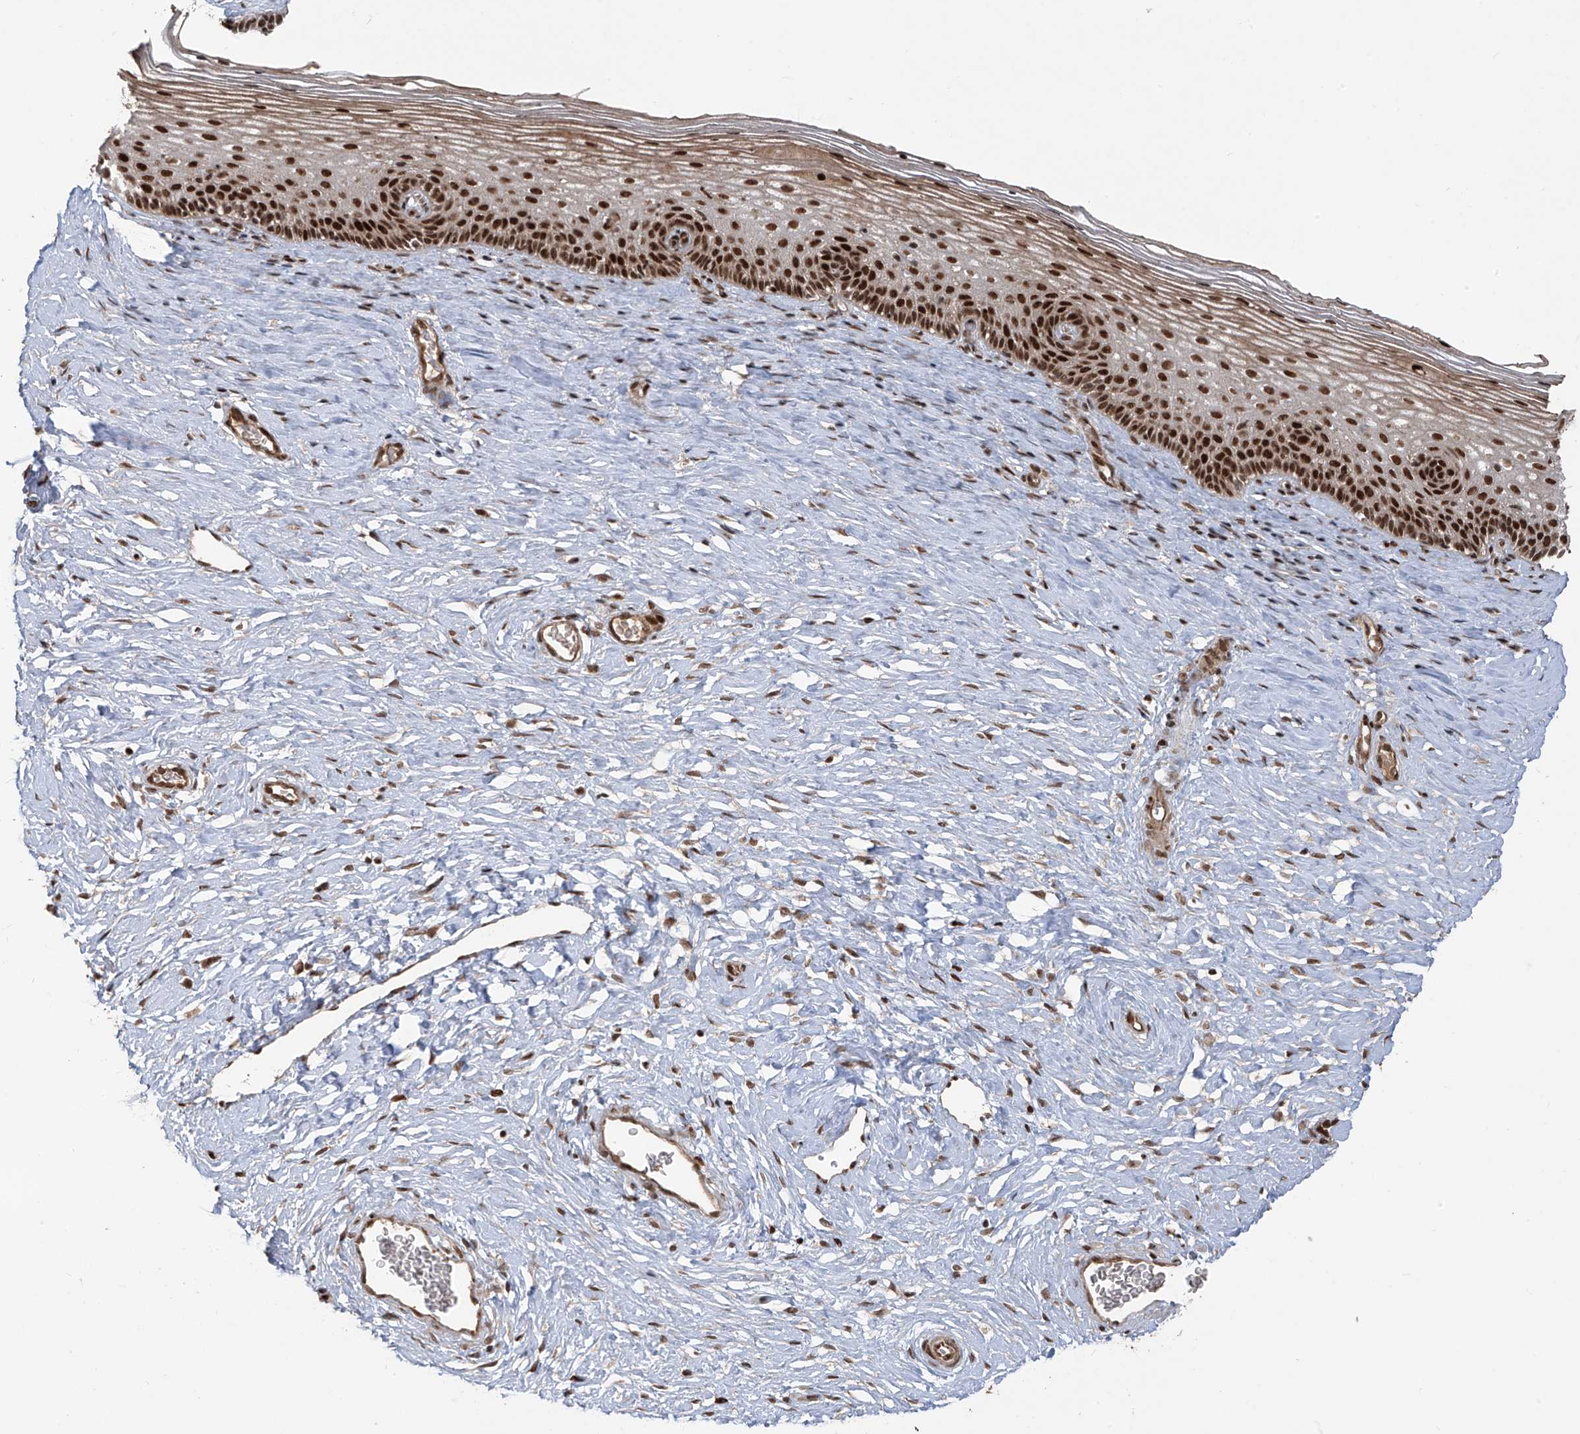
{"staining": {"intensity": "moderate", "quantity": ">75%", "location": "nuclear"}, "tissue": "cervix", "cell_type": "Glandular cells", "image_type": "normal", "snomed": [{"axis": "morphology", "description": "Normal tissue, NOS"}, {"axis": "topography", "description": "Cervix"}], "caption": "A histopathology image of human cervix stained for a protein shows moderate nuclear brown staining in glandular cells. Immunohistochemistry stains the protein of interest in brown and the nuclei are stained blue.", "gene": "ARHGEF3", "patient": {"sex": "female", "age": 33}}